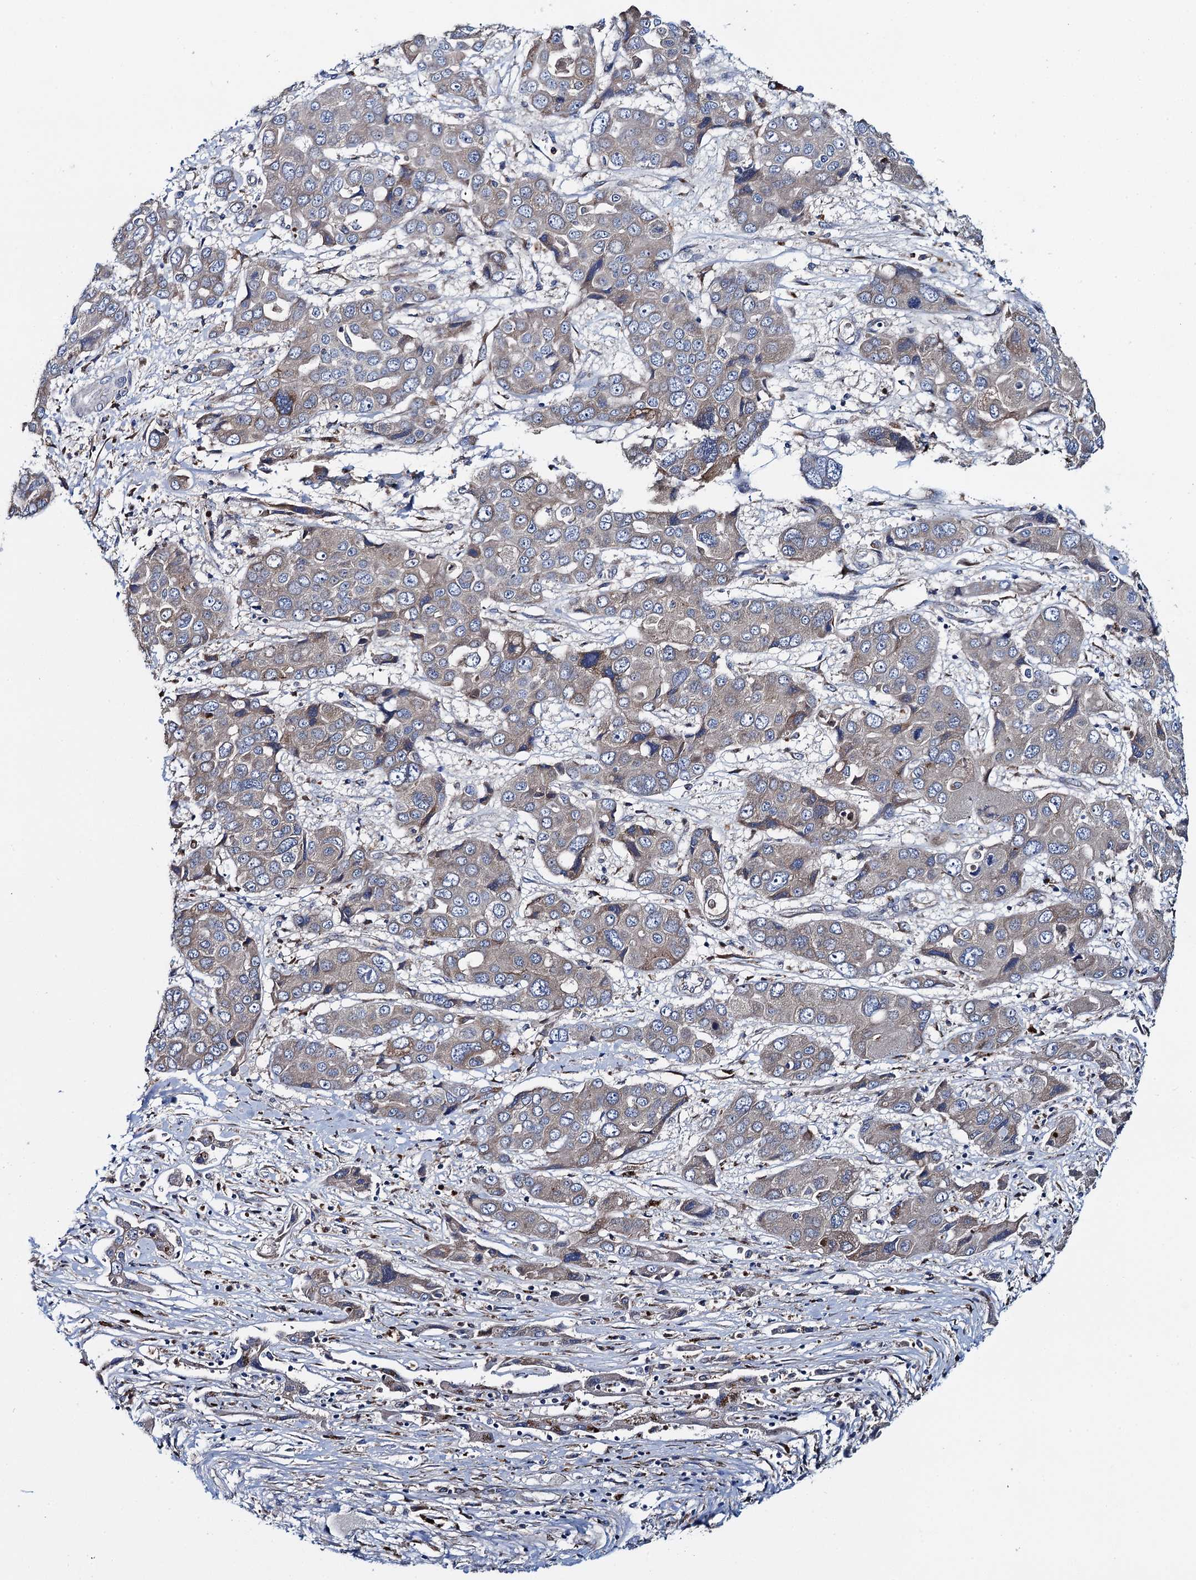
{"staining": {"intensity": "weak", "quantity": "<25%", "location": "cytoplasmic/membranous"}, "tissue": "liver cancer", "cell_type": "Tumor cells", "image_type": "cancer", "snomed": [{"axis": "morphology", "description": "Cholangiocarcinoma"}, {"axis": "topography", "description": "Liver"}], "caption": "High magnification brightfield microscopy of liver cancer stained with DAB (3,3'-diaminobenzidine) (brown) and counterstained with hematoxylin (blue): tumor cells show no significant expression.", "gene": "ADCY9", "patient": {"sex": "male", "age": 67}}